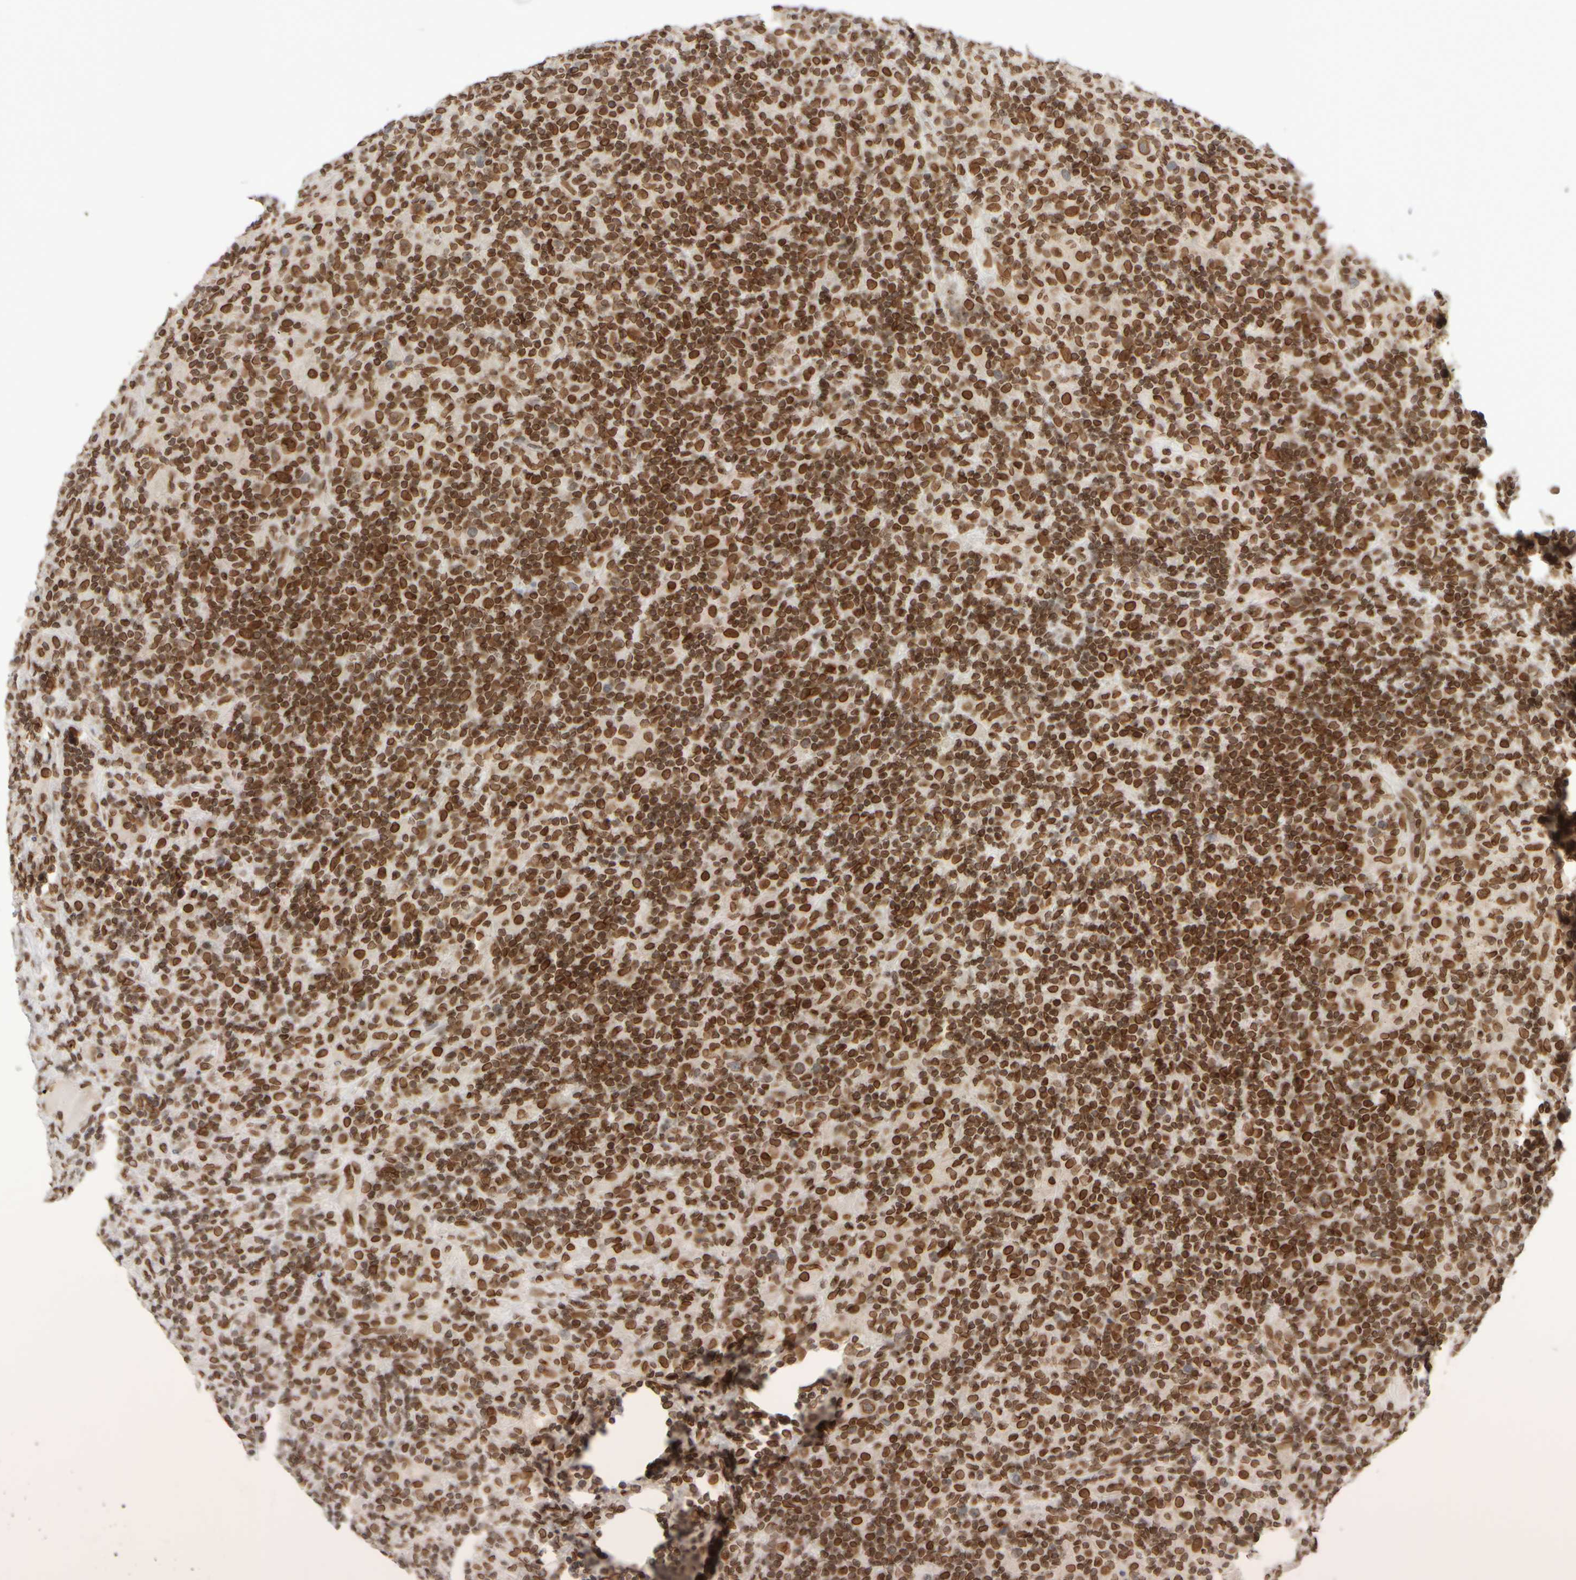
{"staining": {"intensity": "strong", "quantity": ">75%", "location": "cytoplasmic/membranous,nuclear"}, "tissue": "lymphoma", "cell_type": "Tumor cells", "image_type": "cancer", "snomed": [{"axis": "morphology", "description": "Hodgkin's disease, NOS"}, {"axis": "topography", "description": "Lymph node"}], "caption": "Brown immunohistochemical staining in Hodgkin's disease demonstrates strong cytoplasmic/membranous and nuclear staining in approximately >75% of tumor cells.", "gene": "ZC3HC1", "patient": {"sex": "male", "age": 70}}